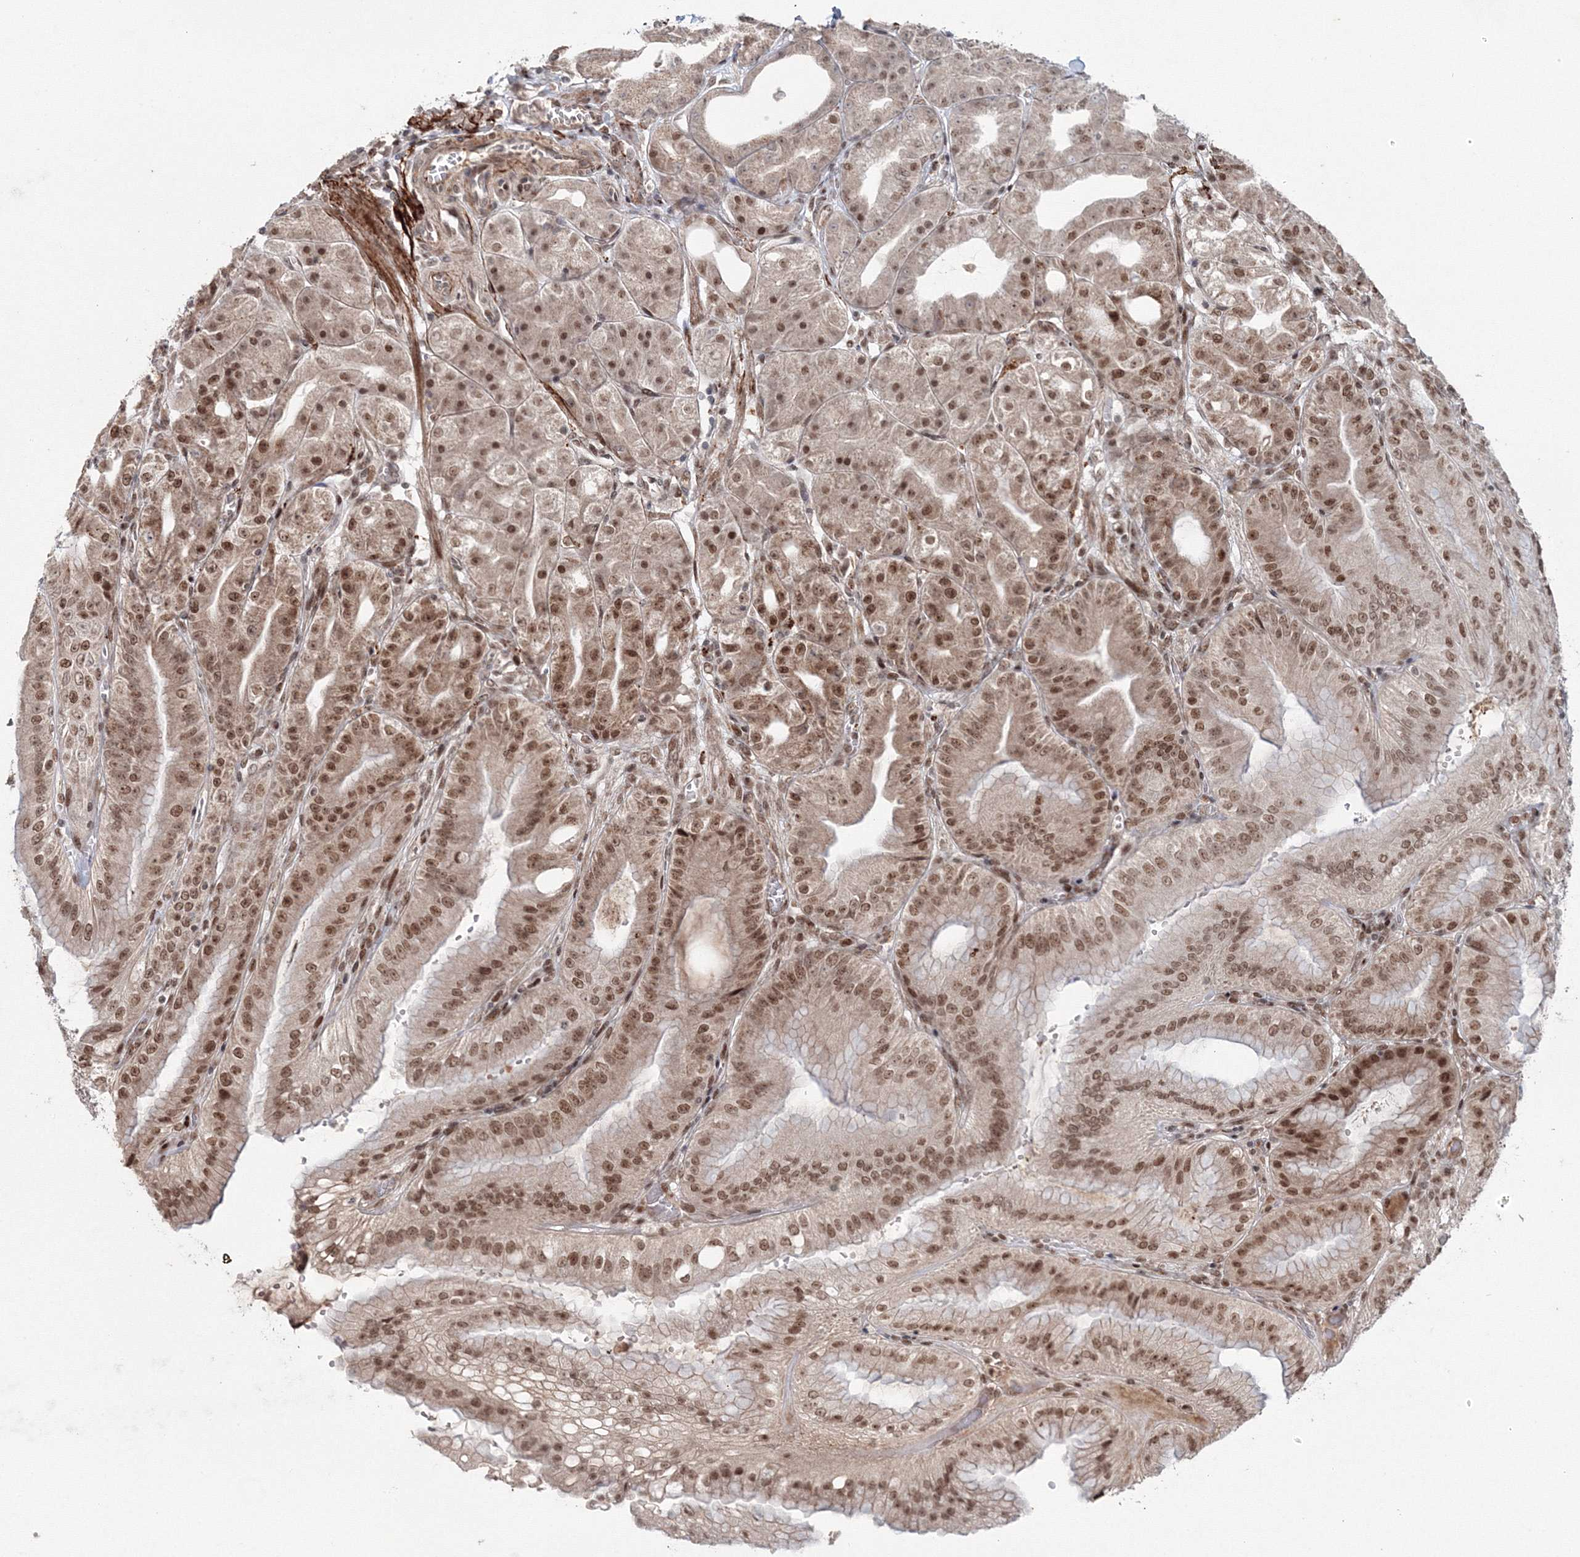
{"staining": {"intensity": "moderate", "quantity": ">75%", "location": "cytoplasmic/membranous,nuclear"}, "tissue": "stomach", "cell_type": "Glandular cells", "image_type": "normal", "snomed": [{"axis": "morphology", "description": "Normal tissue, NOS"}, {"axis": "topography", "description": "Stomach, upper"}, {"axis": "topography", "description": "Stomach, lower"}], "caption": "An IHC image of normal tissue is shown. Protein staining in brown shows moderate cytoplasmic/membranous,nuclear positivity in stomach within glandular cells.", "gene": "NOA1", "patient": {"sex": "male", "age": 71}}